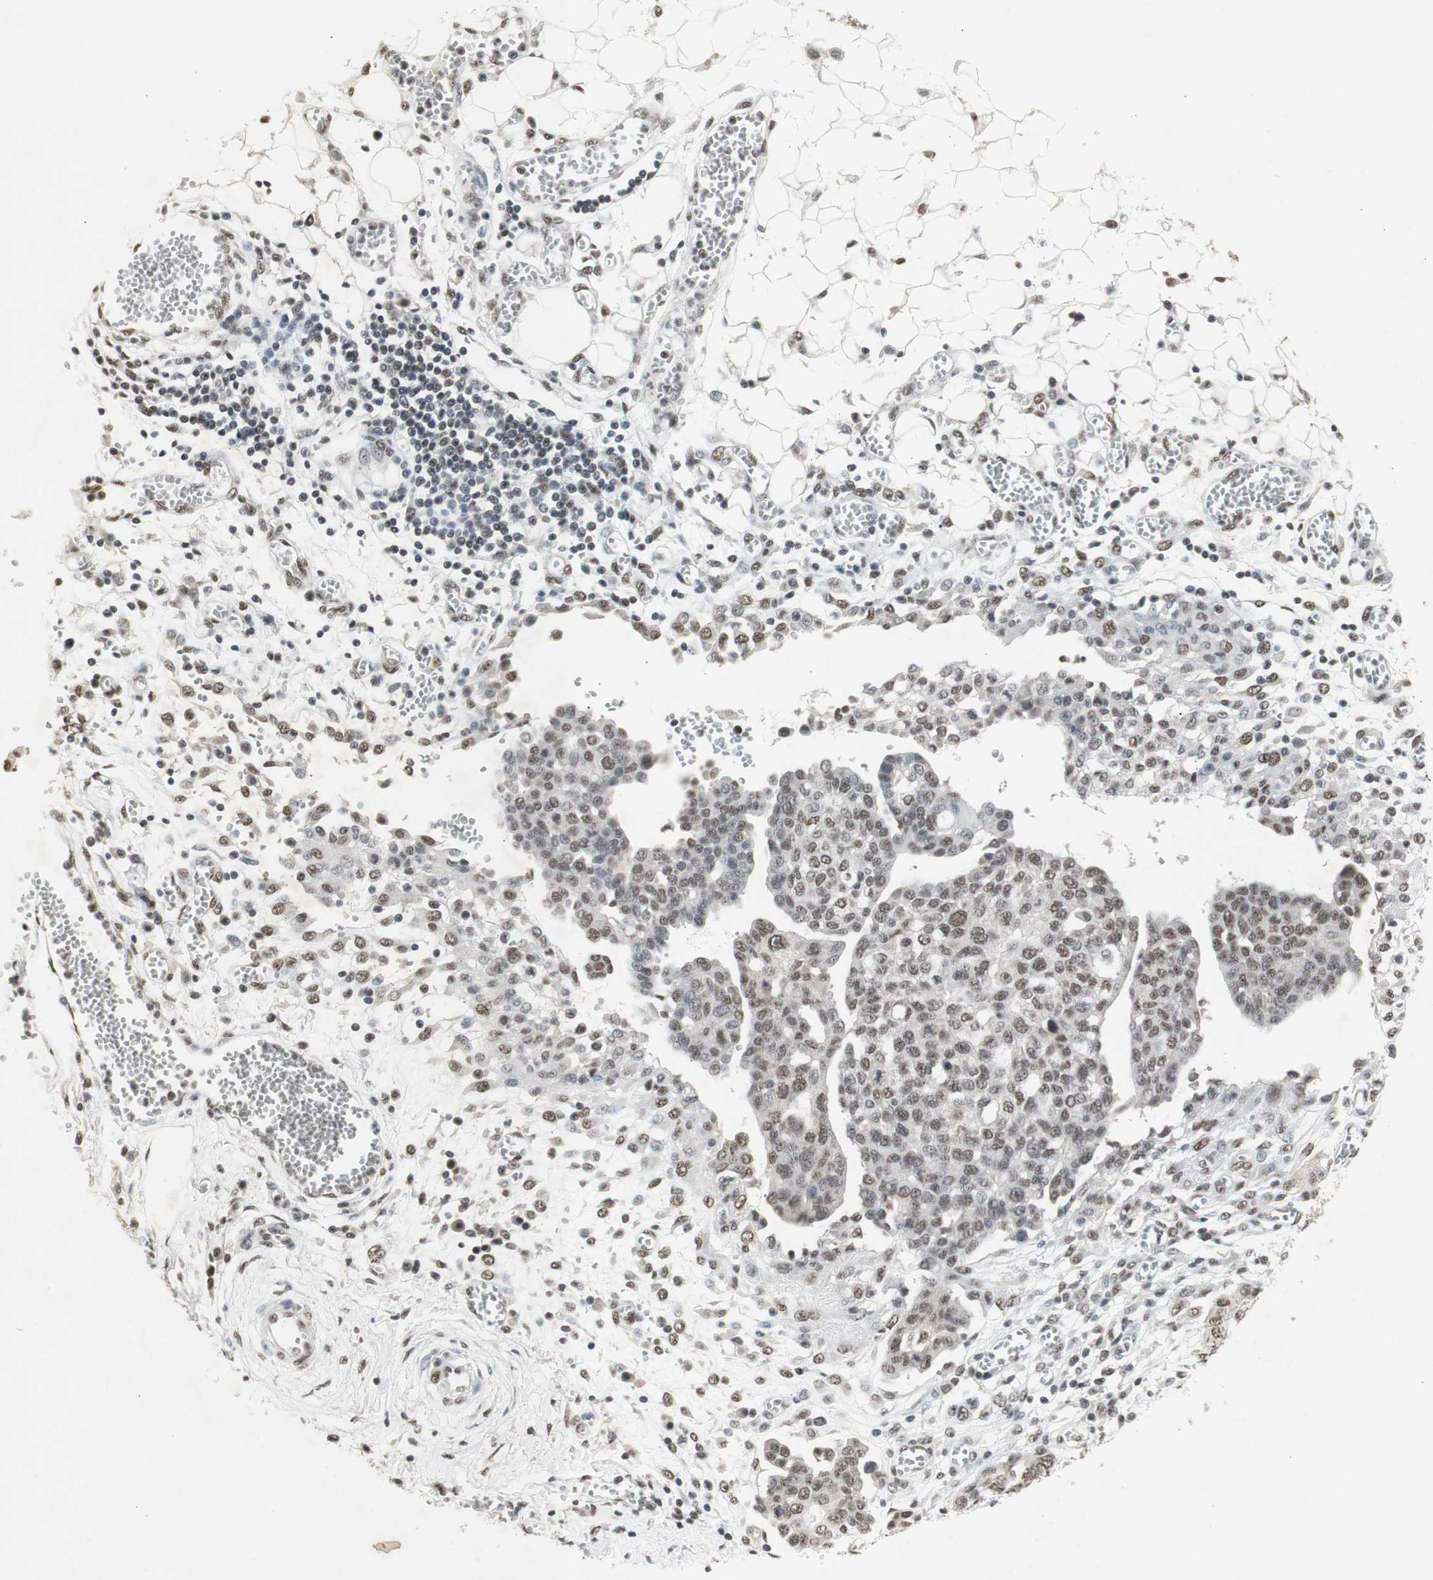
{"staining": {"intensity": "moderate", "quantity": ">75%", "location": "nuclear"}, "tissue": "ovarian cancer", "cell_type": "Tumor cells", "image_type": "cancer", "snomed": [{"axis": "morphology", "description": "Cystadenocarcinoma, serous, NOS"}, {"axis": "topography", "description": "Soft tissue"}, {"axis": "topography", "description": "Ovary"}], "caption": "Human ovarian cancer (serous cystadenocarcinoma) stained with a brown dye demonstrates moderate nuclear positive staining in approximately >75% of tumor cells.", "gene": "SNRPB", "patient": {"sex": "female", "age": 57}}